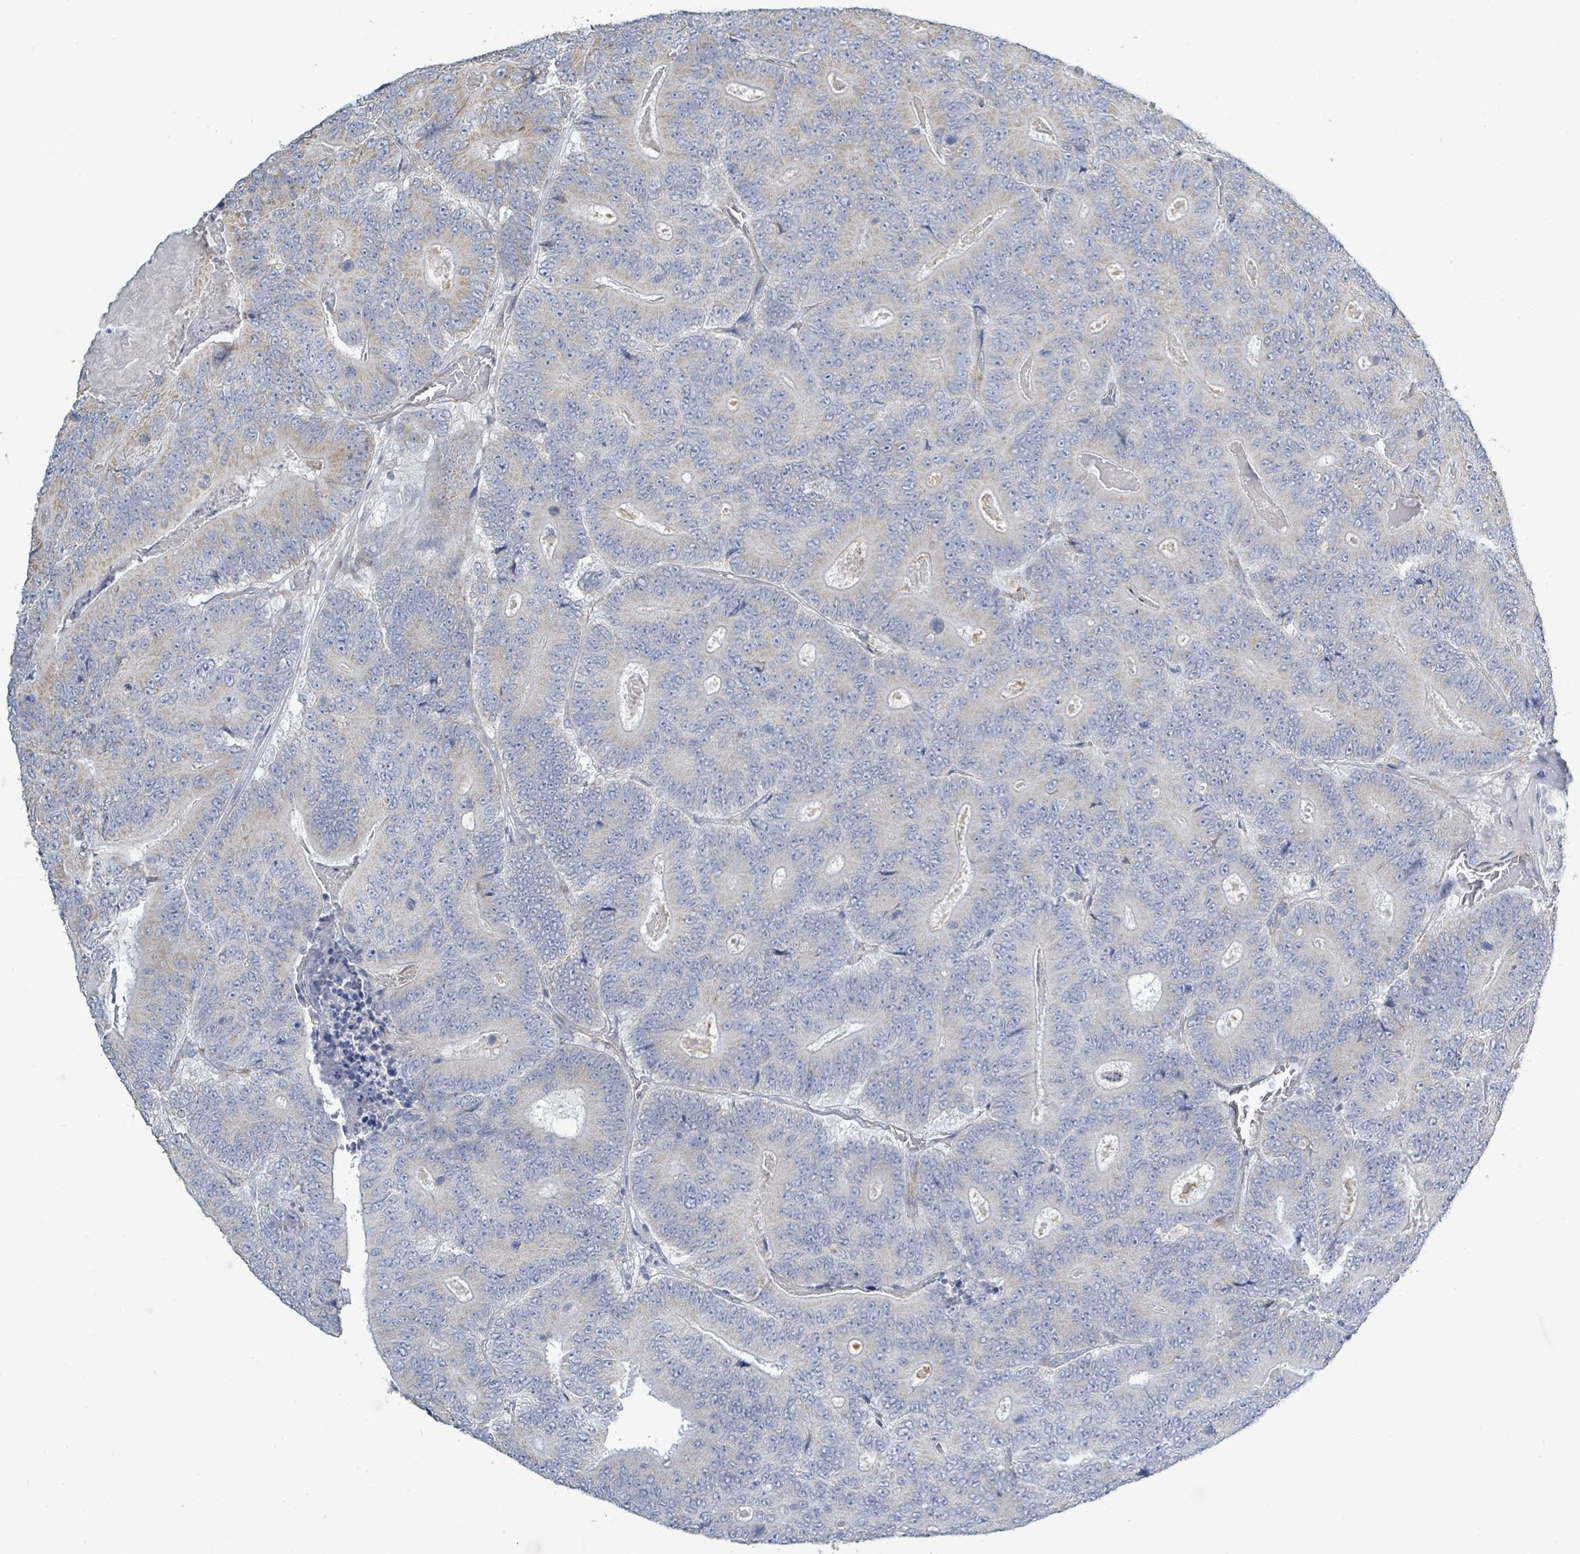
{"staining": {"intensity": "negative", "quantity": "none", "location": "none"}, "tissue": "colorectal cancer", "cell_type": "Tumor cells", "image_type": "cancer", "snomed": [{"axis": "morphology", "description": "Adenocarcinoma, NOS"}, {"axis": "topography", "description": "Colon"}], "caption": "Immunohistochemical staining of colorectal cancer reveals no significant positivity in tumor cells.", "gene": "ALG12", "patient": {"sex": "male", "age": 83}}